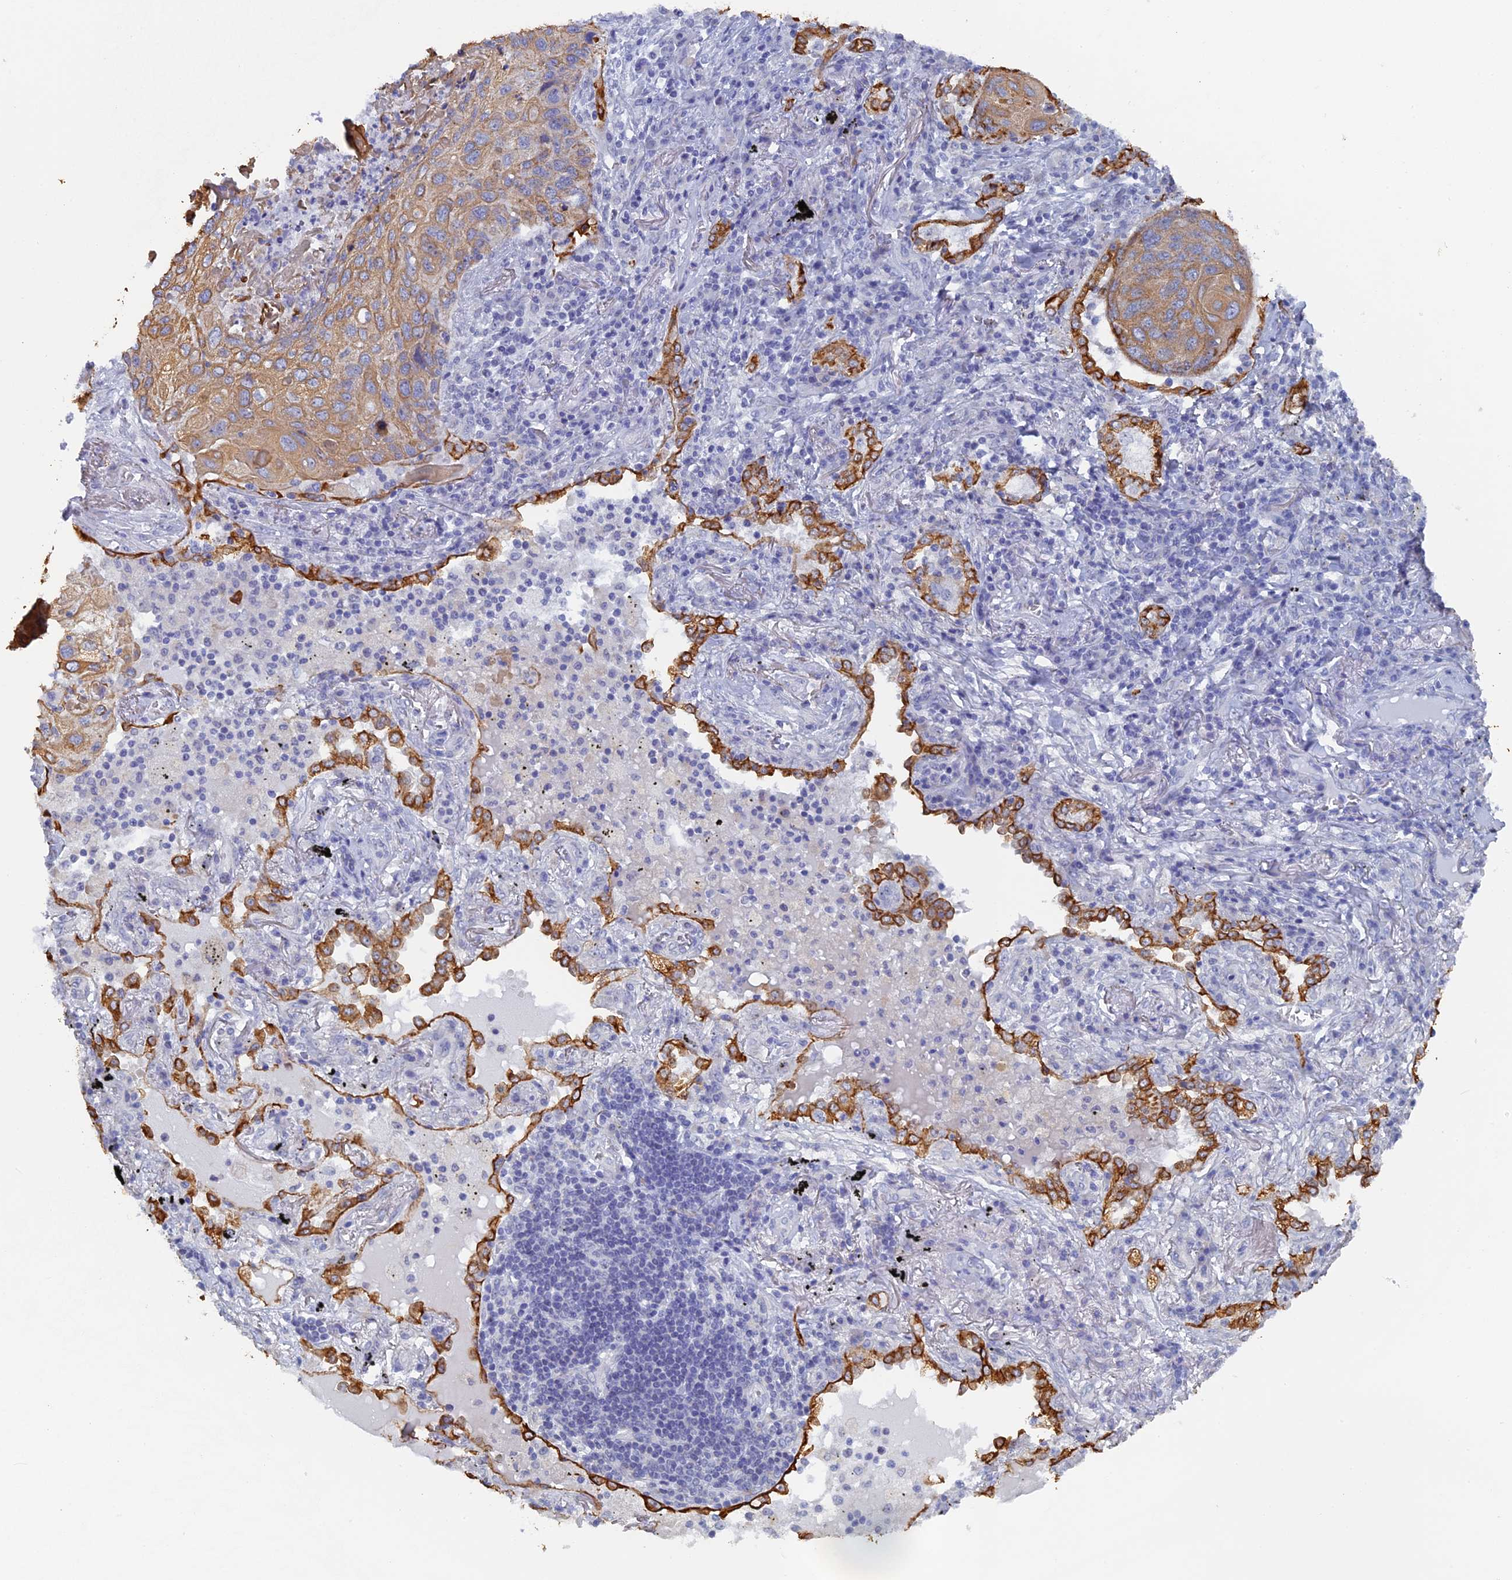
{"staining": {"intensity": "moderate", "quantity": ">75%", "location": "cytoplasmic/membranous"}, "tissue": "lung cancer", "cell_type": "Tumor cells", "image_type": "cancer", "snomed": [{"axis": "morphology", "description": "Squamous cell carcinoma, NOS"}, {"axis": "topography", "description": "Lung"}], "caption": "This image displays IHC staining of squamous cell carcinoma (lung), with medium moderate cytoplasmic/membranous expression in approximately >75% of tumor cells.", "gene": "SRFBP1", "patient": {"sex": "female", "age": 63}}